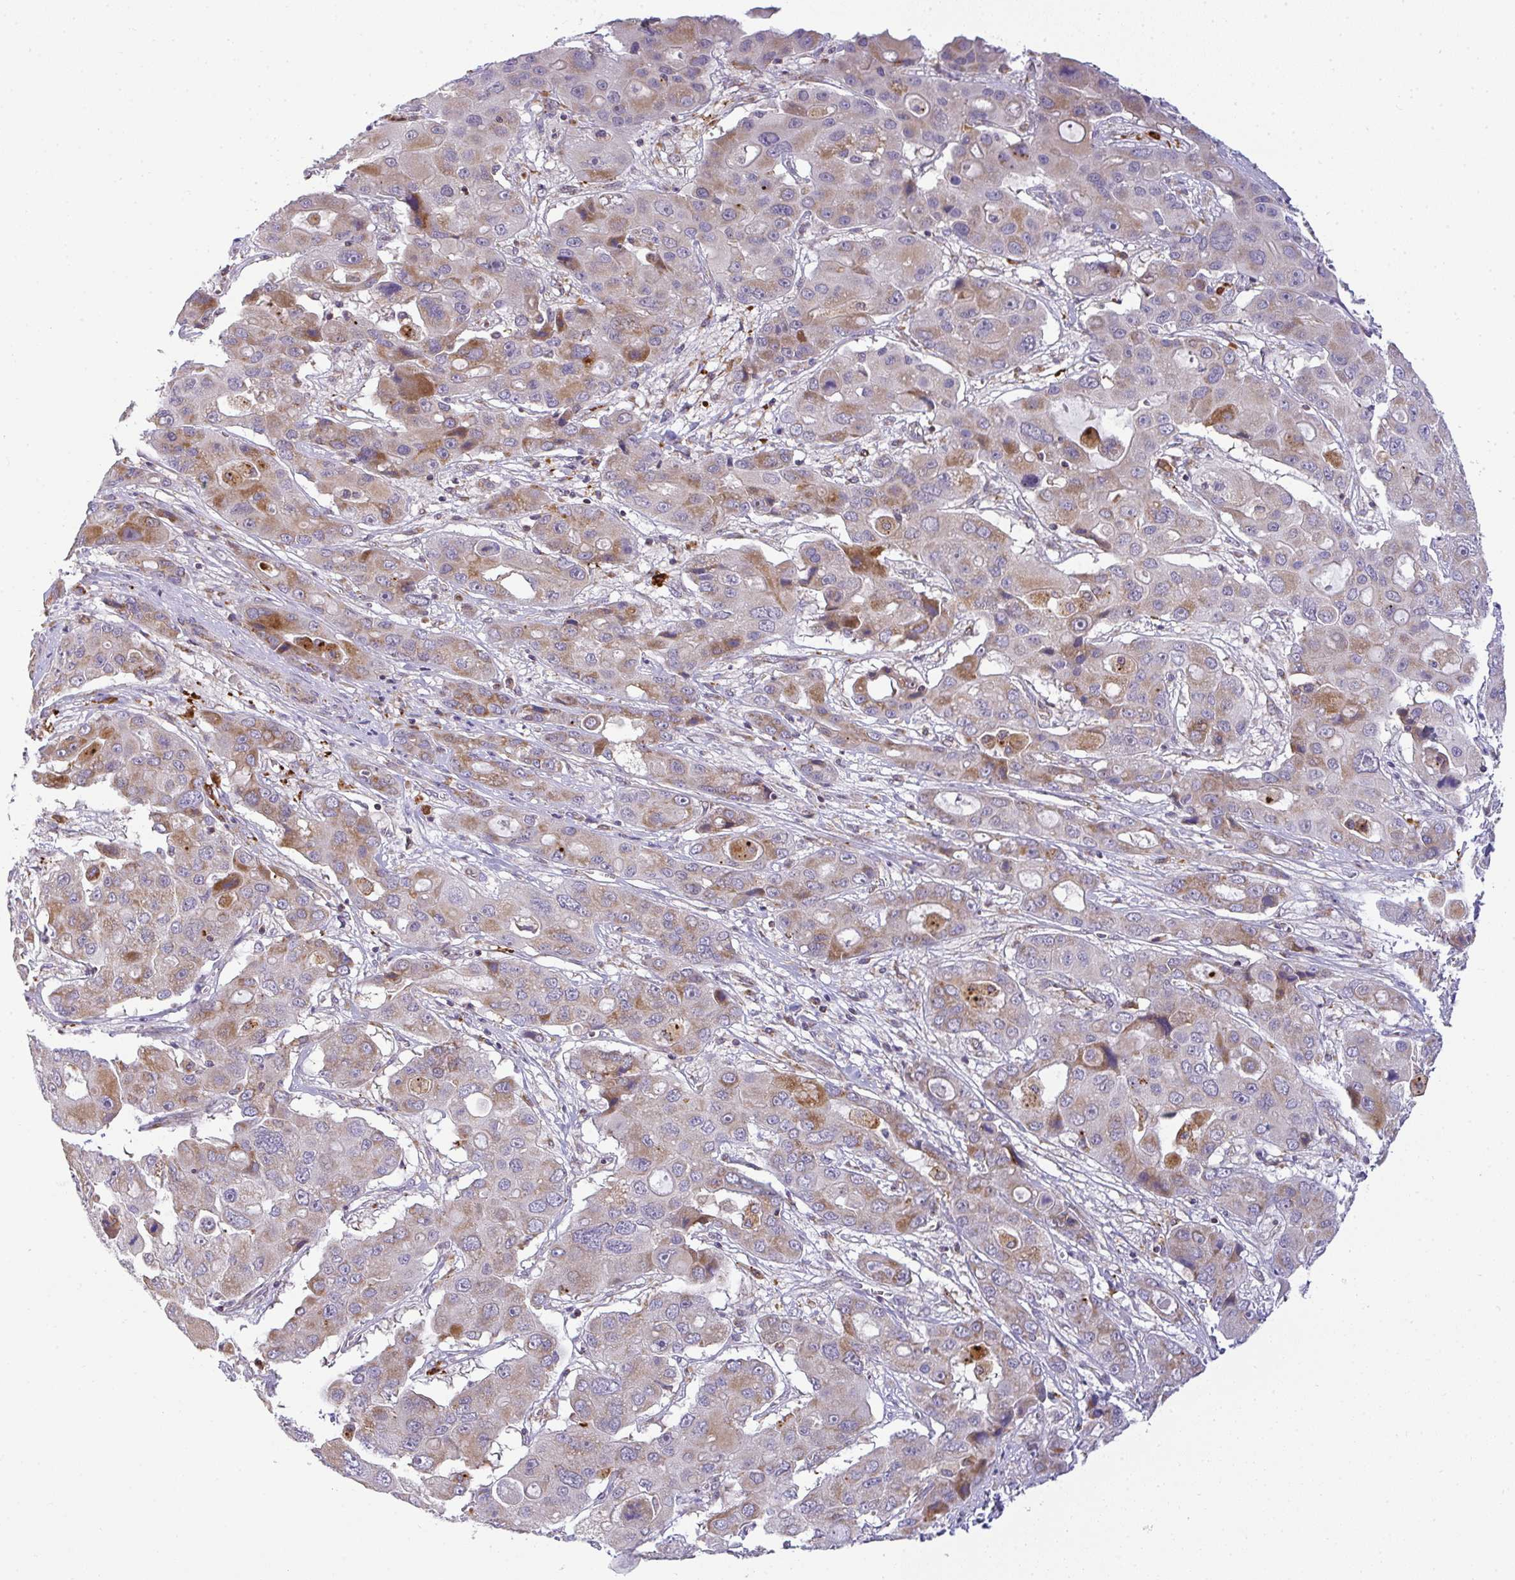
{"staining": {"intensity": "moderate", "quantity": "25%-75%", "location": "cytoplasmic/membranous"}, "tissue": "liver cancer", "cell_type": "Tumor cells", "image_type": "cancer", "snomed": [{"axis": "morphology", "description": "Cholangiocarcinoma"}, {"axis": "topography", "description": "Liver"}], "caption": "Protein expression analysis of human liver cholangiocarcinoma reveals moderate cytoplasmic/membranous staining in approximately 25%-75% of tumor cells. The staining was performed using DAB to visualize the protein expression in brown, while the nuclei were stained in blue with hematoxylin (Magnification: 20x).", "gene": "SRRM4", "patient": {"sex": "male", "age": 67}}